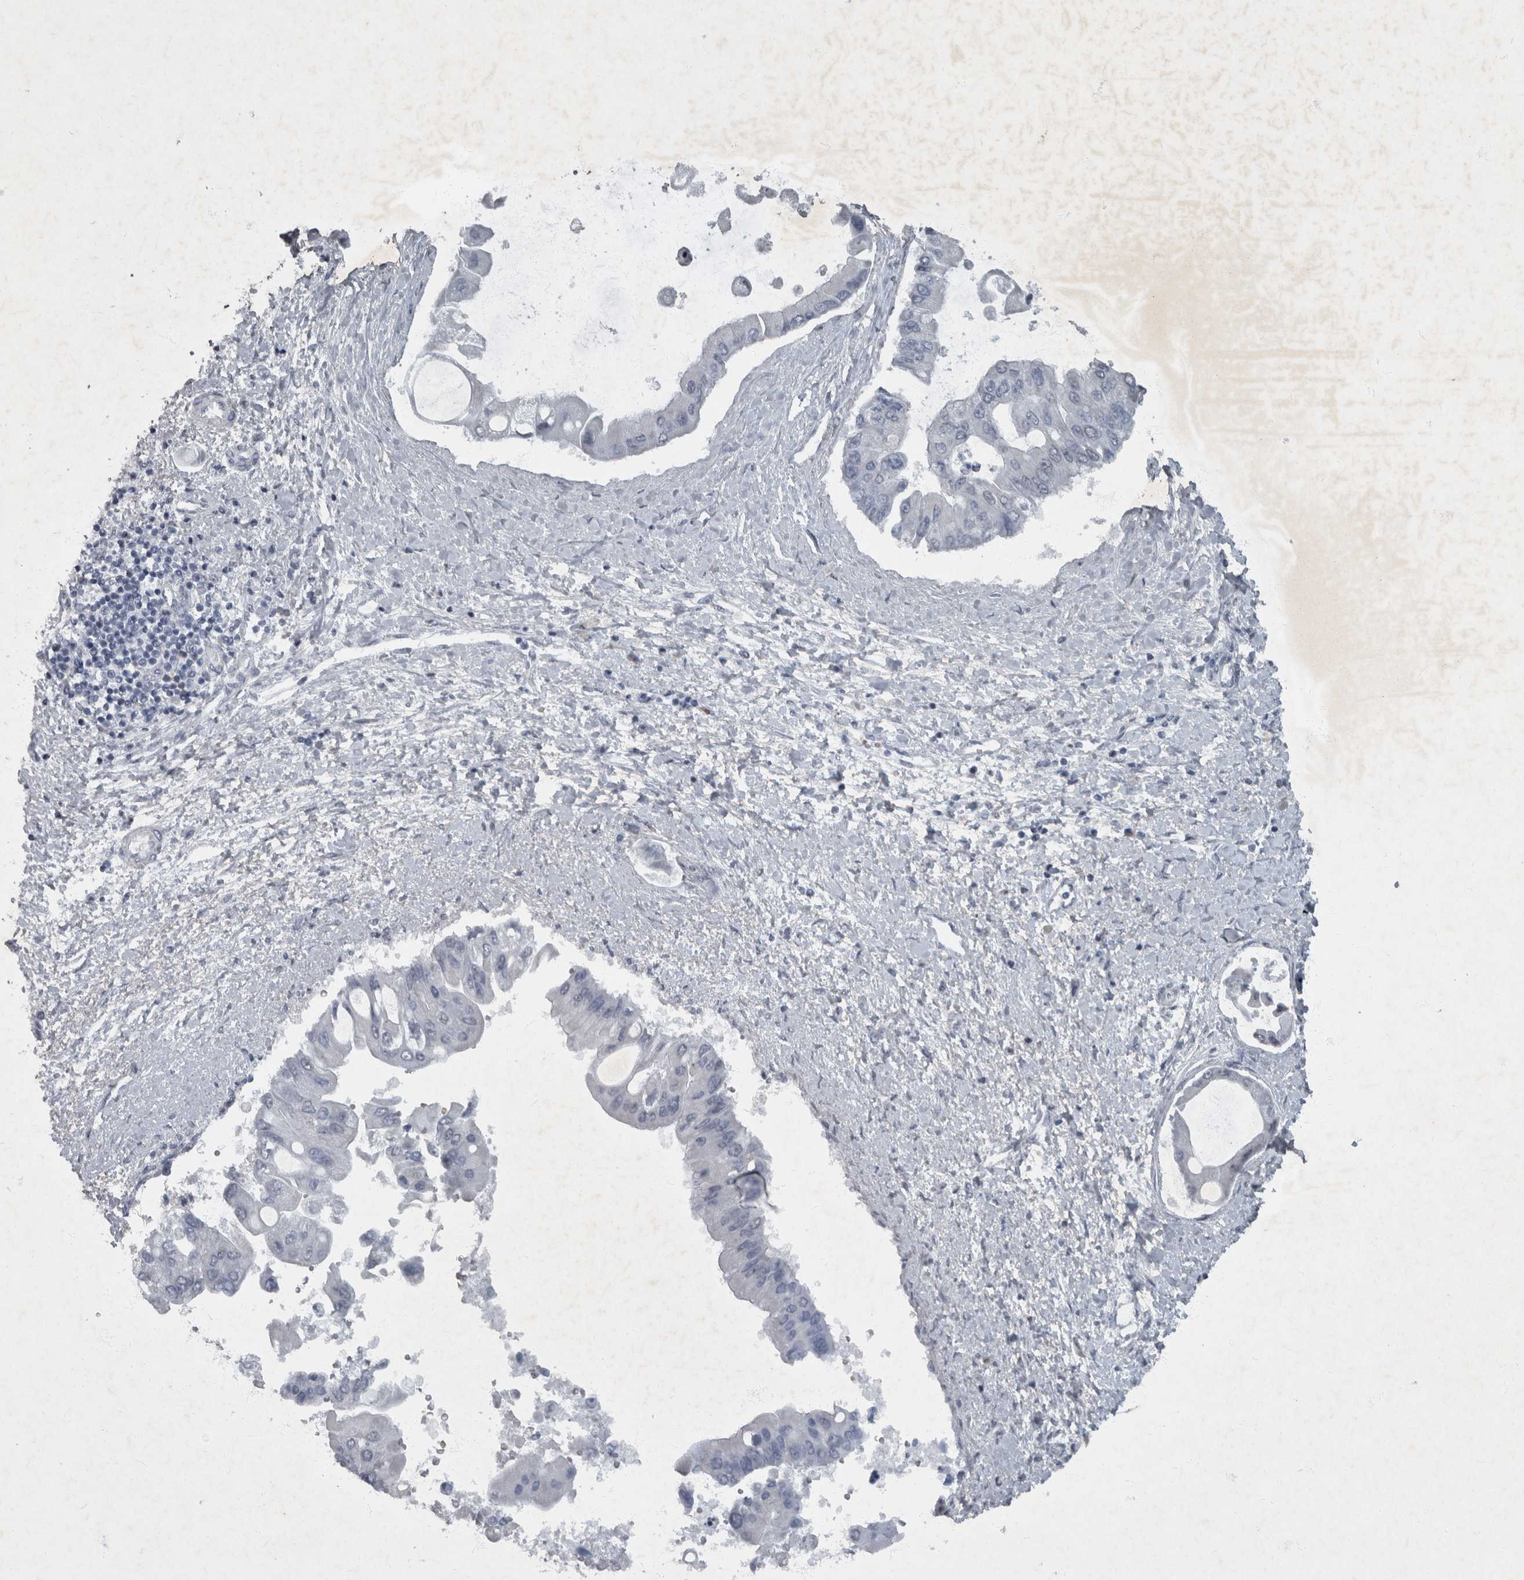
{"staining": {"intensity": "negative", "quantity": "none", "location": "none"}, "tissue": "liver cancer", "cell_type": "Tumor cells", "image_type": "cancer", "snomed": [{"axis": "morphology", "description": "Cholangiocarcinoma"}, {"axis": "topography", "description": "Liver"}], "caption": "Human cholangiocarcinoma (liver) stained for a protein using IHC exhibits no positivity in tumor cells.", "gene": "WDR33", "patient": {"sex": "male", "age": 50}}